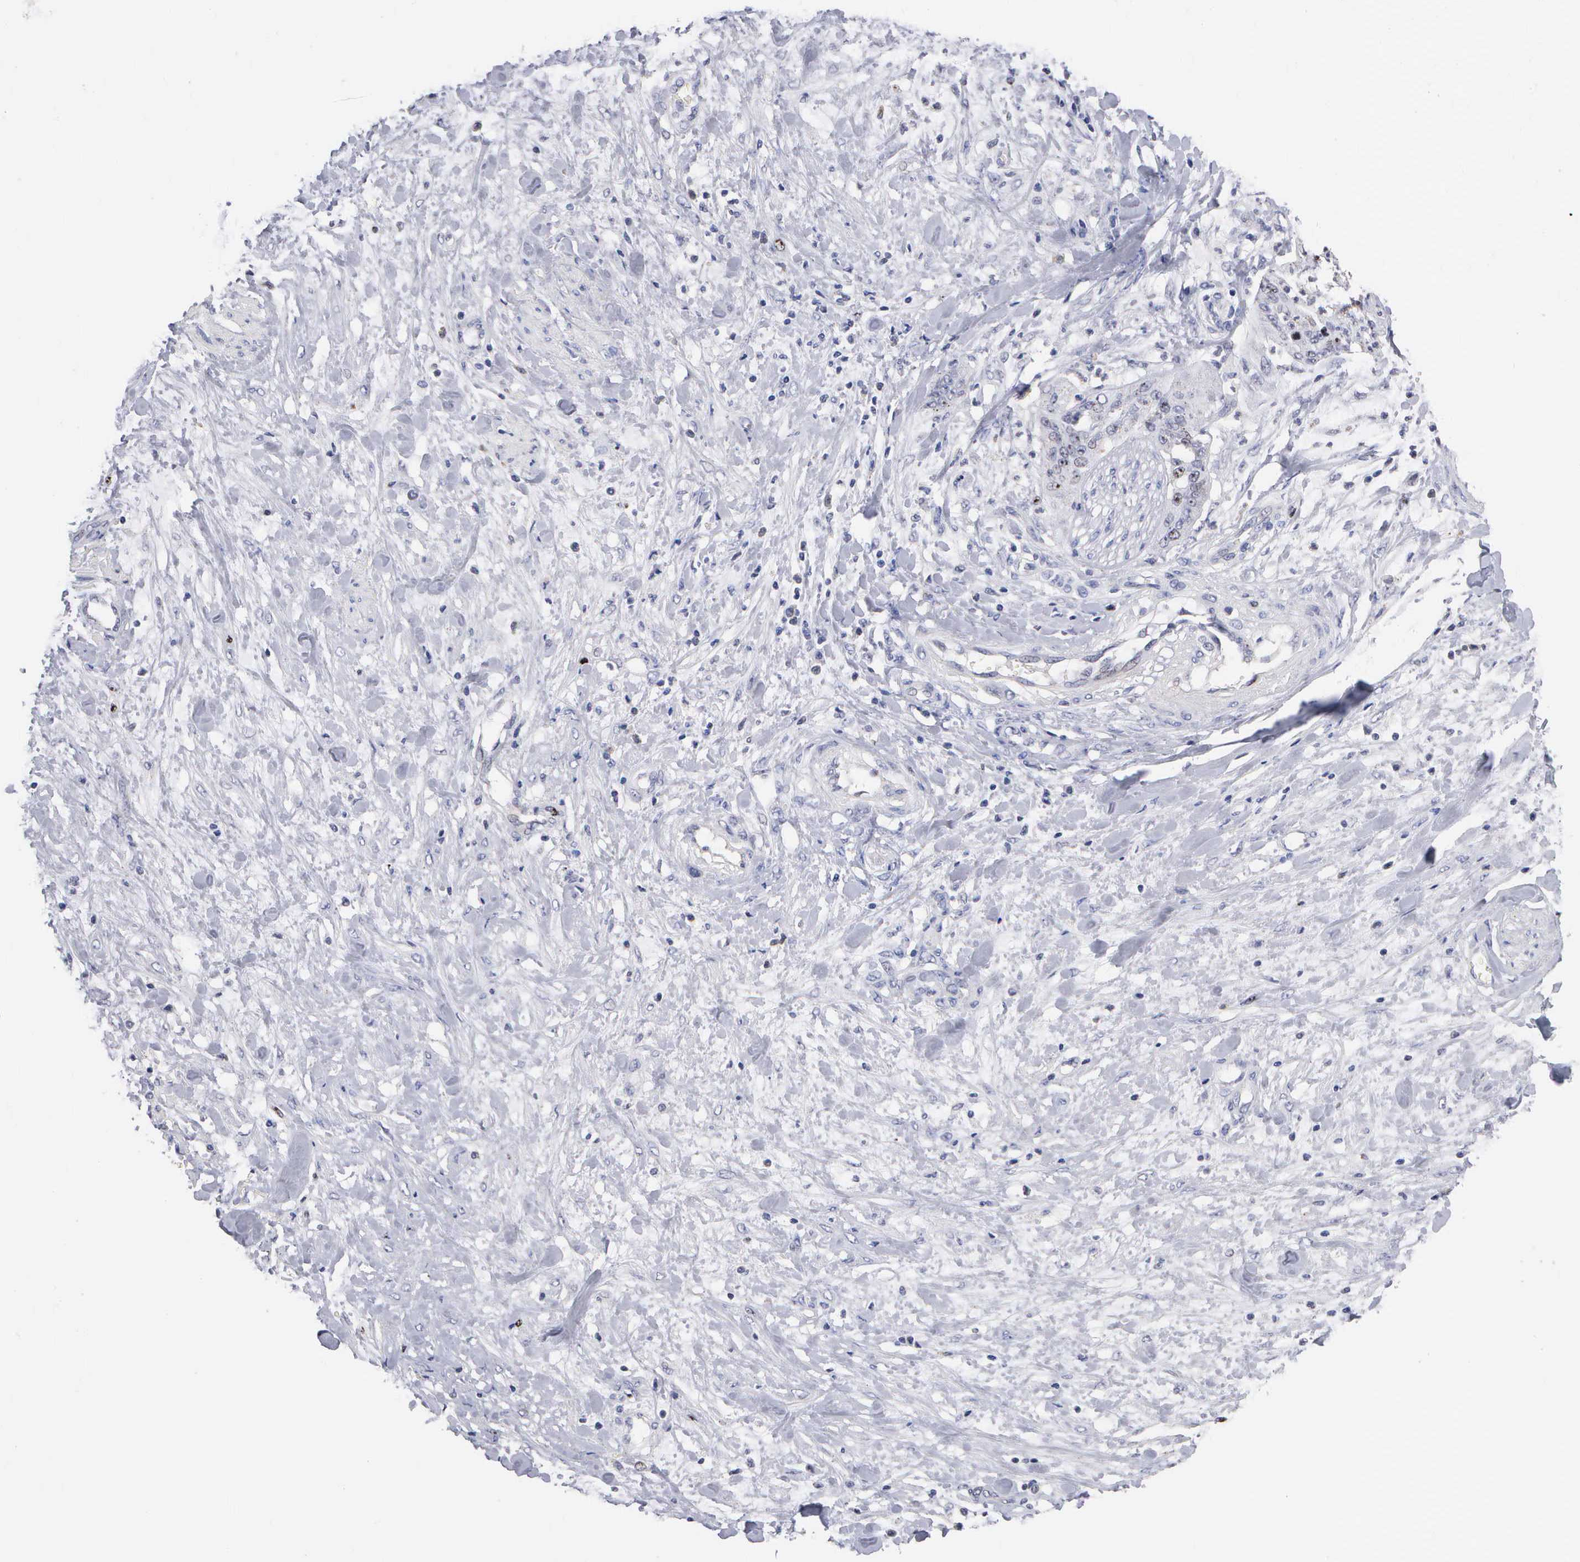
{"staining": {"intensity": "negative", "quantity": "none", "location": "none"}, "tissue": "cervical cancer", "cell_type": "Tumor cells", "image_type": "cancer", "snomed": [{"axis": "morphology", "description": "Squamous cell carcinoma, NOS"}, {"axis": "topography", "description": "Cervix"}], "caption": "A micrograph of human cervical squamous cell carcinoma is negative for staining in tumor cells. The staining is performed using DAB brown chromogen with nuclei counter-stained in using hematoxylin.", "gene": "KDM6A", "patient": {"sex": "female", "age": 41}}